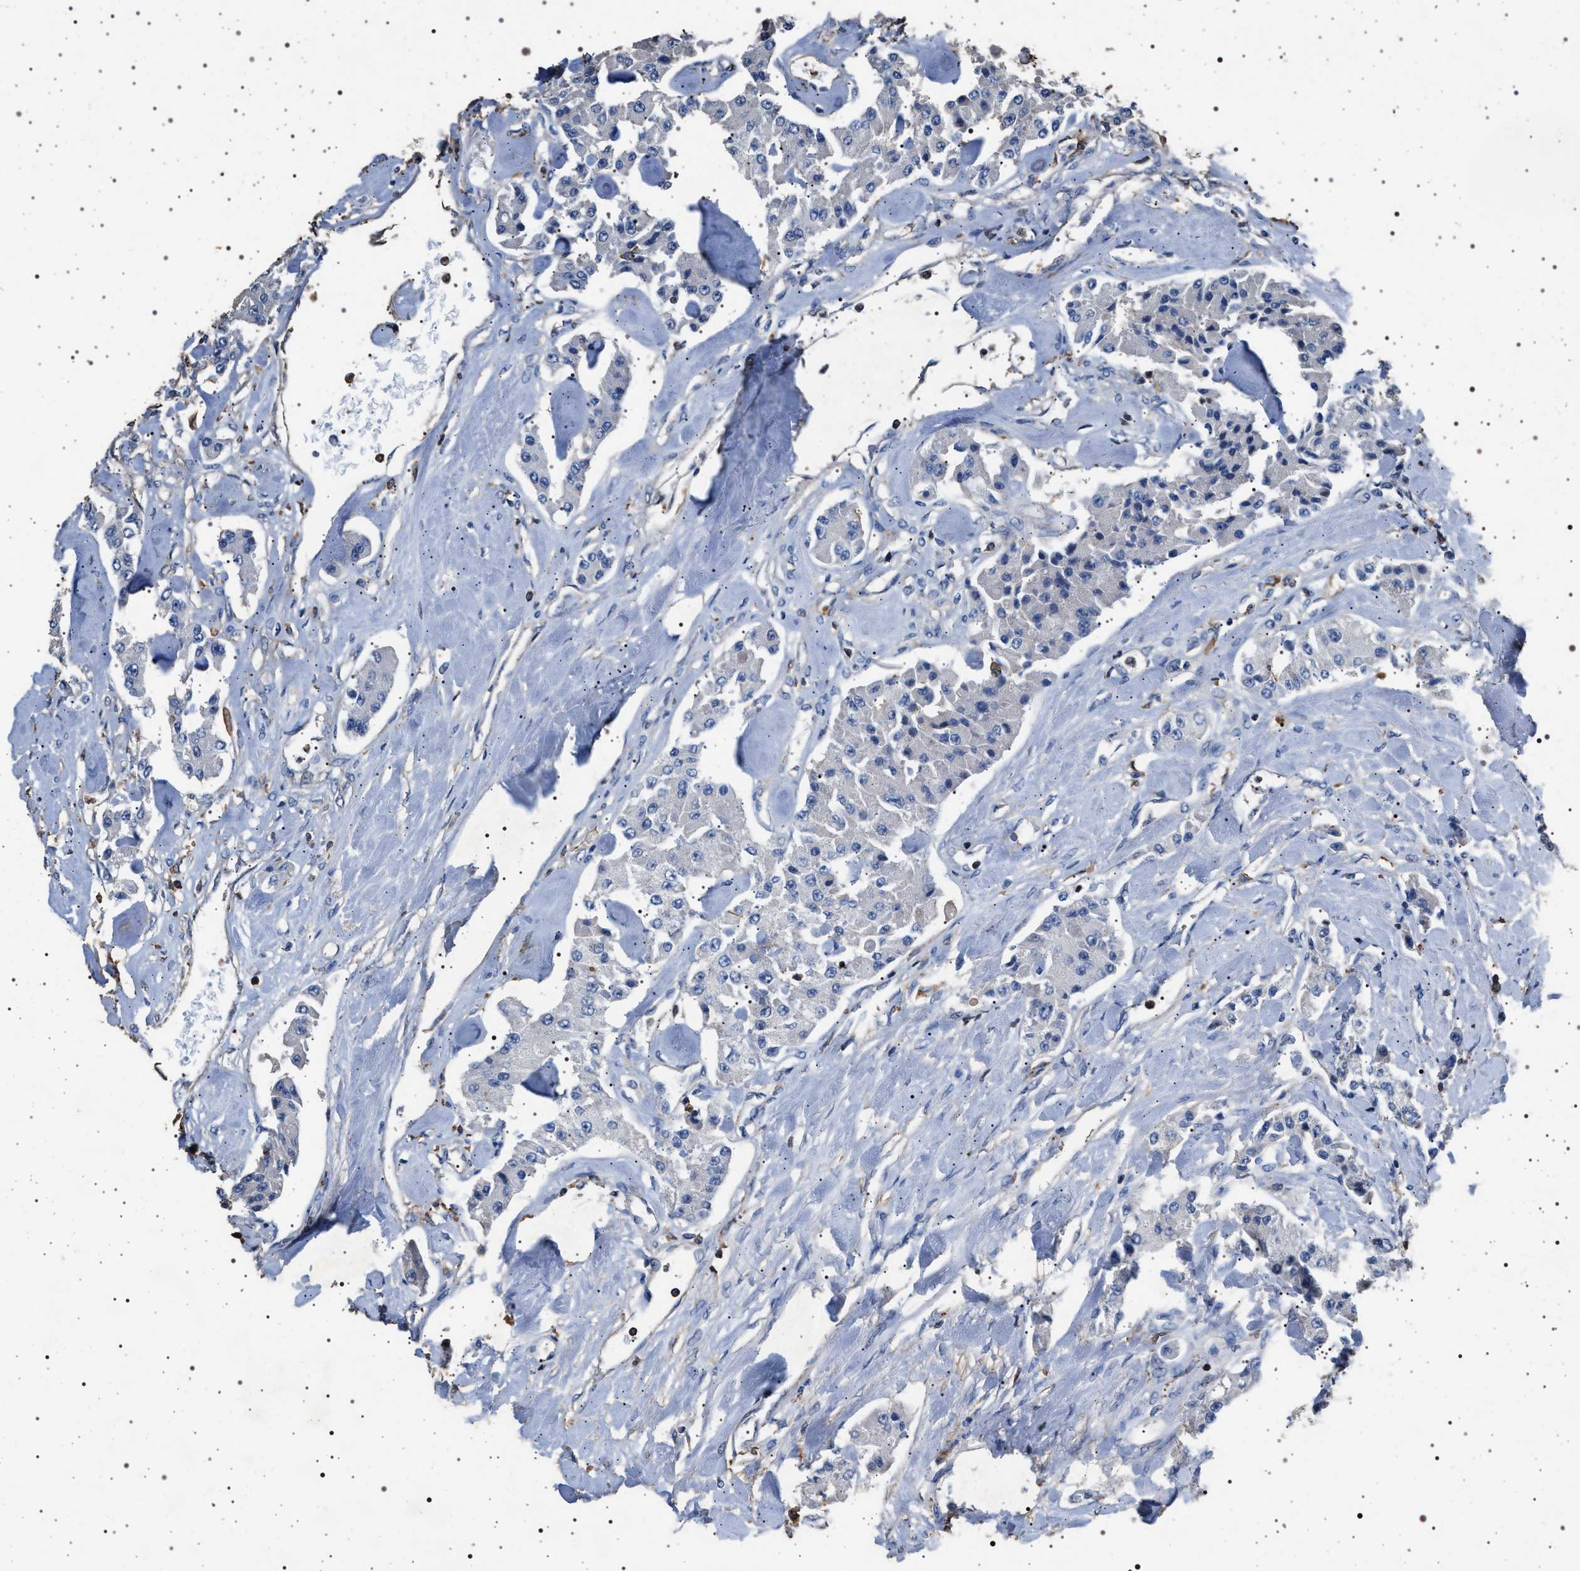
{"staining": {"intensity": "negative", "quantity": "none", "location": "none"}, "tissue": "carcinoid", "cell_type": "Tumor cells", "image_type": "cancer", "snomed": [{"axis": "morphology", "description": "Carcinoid, malignant, NOS"}, {"axis": "topography", "description": "Pancreas"}], "caption": "Immunohistochemistry (IHC) of carcinoid shows no expression in tumor cells.", "gene": "SMAP2", "patient": {"sex": "male", "age": 41}}